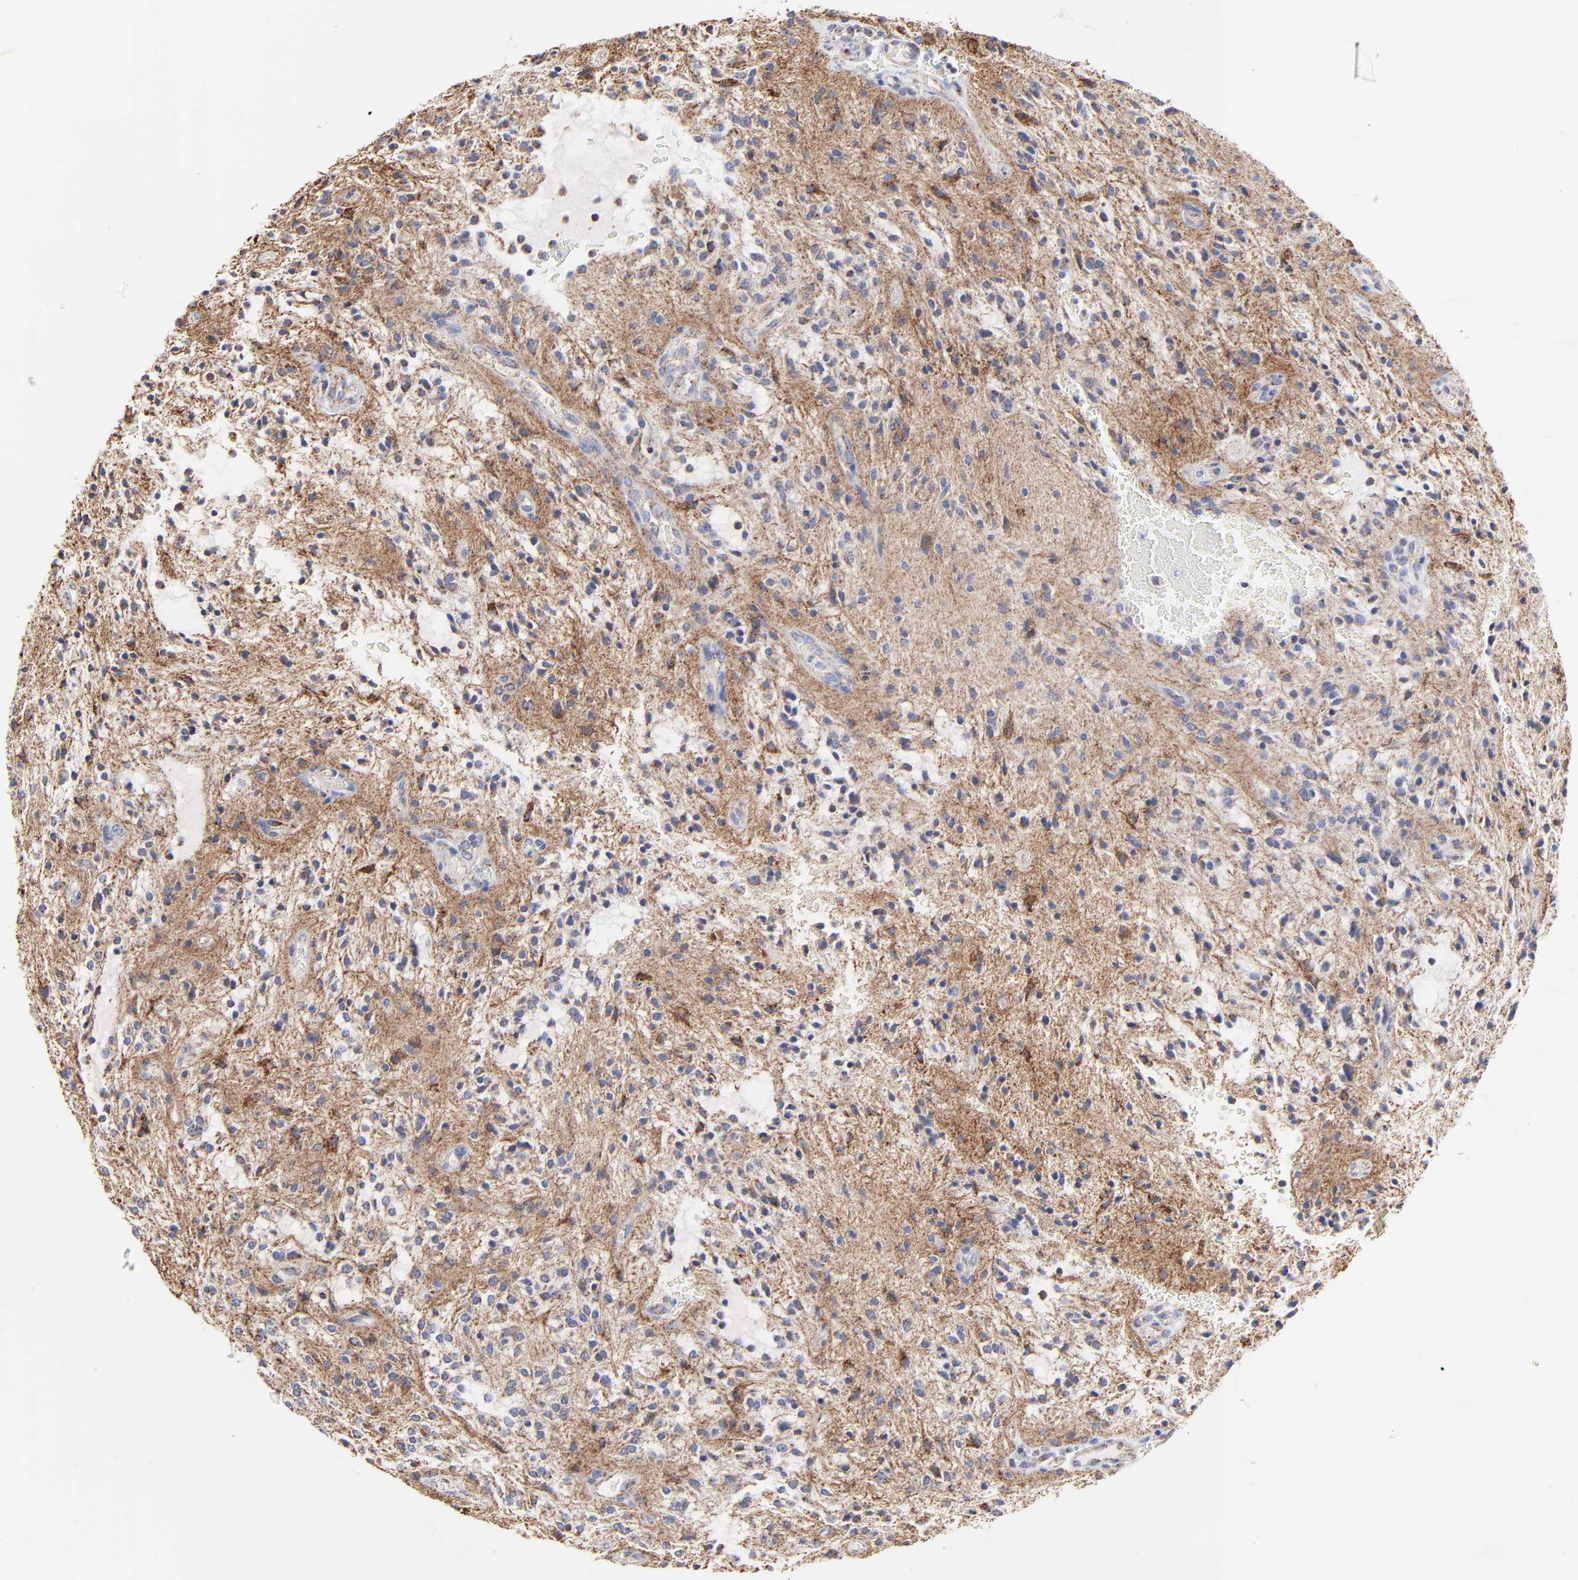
{"staining": {"intensity": "moderate", "quantity": "<25%", "location": "cytoplasmic/membranous"}, "tissue": "glioma", "cell_type": "Tumor cells", "image_type": "cancer", "snomed": [{"axis": "morphology", "description": "Glioma, malignant, NOS"}, {"axis": "topography", "description": "Cerebellum"}], "caption": "Immunohistochemistry (IHC) of human malignant glioma displays low levels of moderate cytoplasmic/membranous staining in approximately <25% of tumor cells.", "gene": "PINK1", "patient": {"sex": "female", "age": 10}}